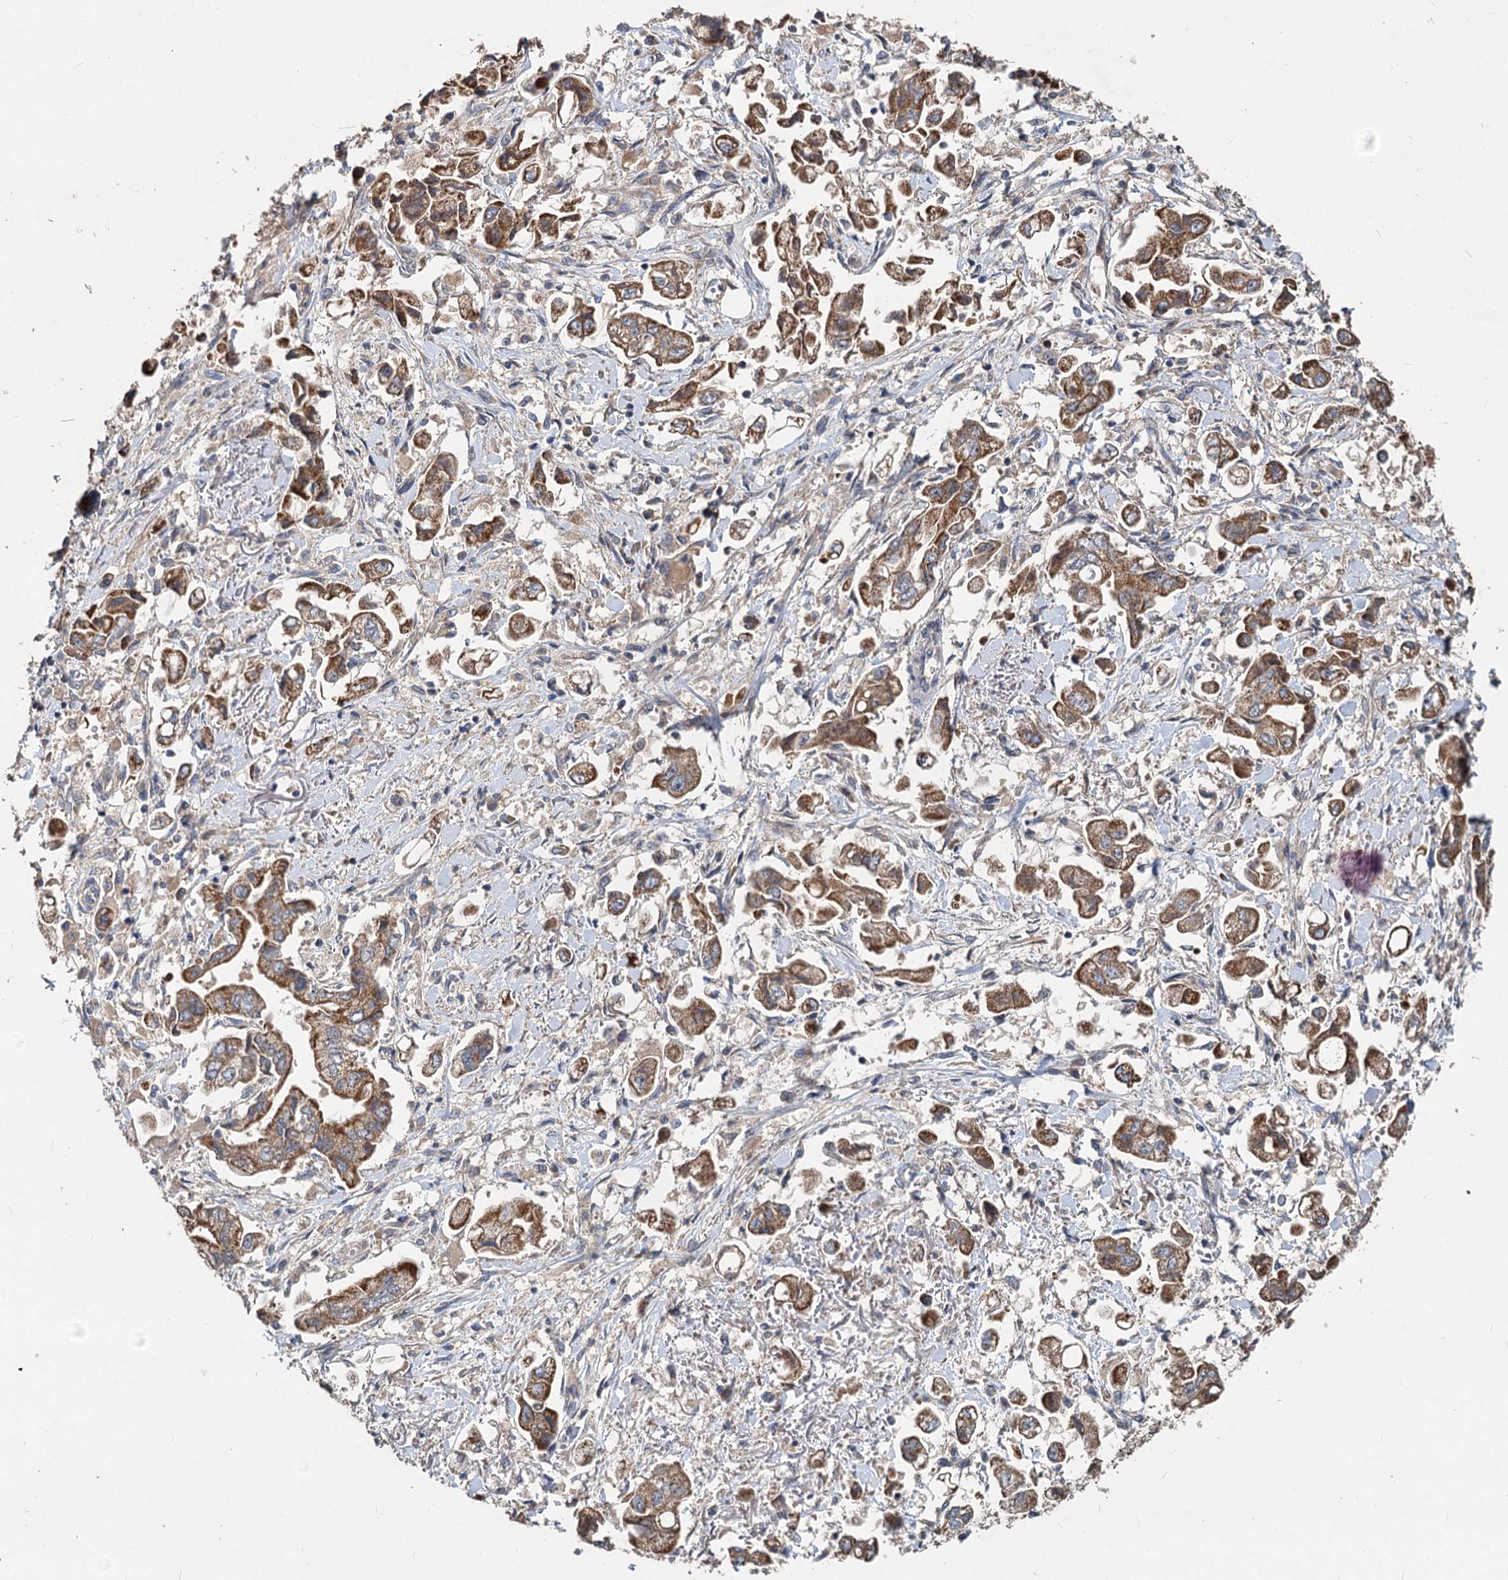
{"staining": {"intensity": "moderate", "quantity": ">75%", "location": "cytoplasmic/membranous"}, "tissue": "stomach cancer", "cell_type": "Tumor cells", "image_type": "cancer", "snomed": [{"axis": "morphology", "description": "Adenocarcinoma, NOS"}, {"axis": "topography", "description": "Stomach"}], "caption": "Tumor cells reveal moderate cytoplasmic/membranous positivity in about >75% of cells in stomach cancer (adenocarcinoma).", "gene": "OTUB1", "patient": {"sex": "male", "age": 62}}